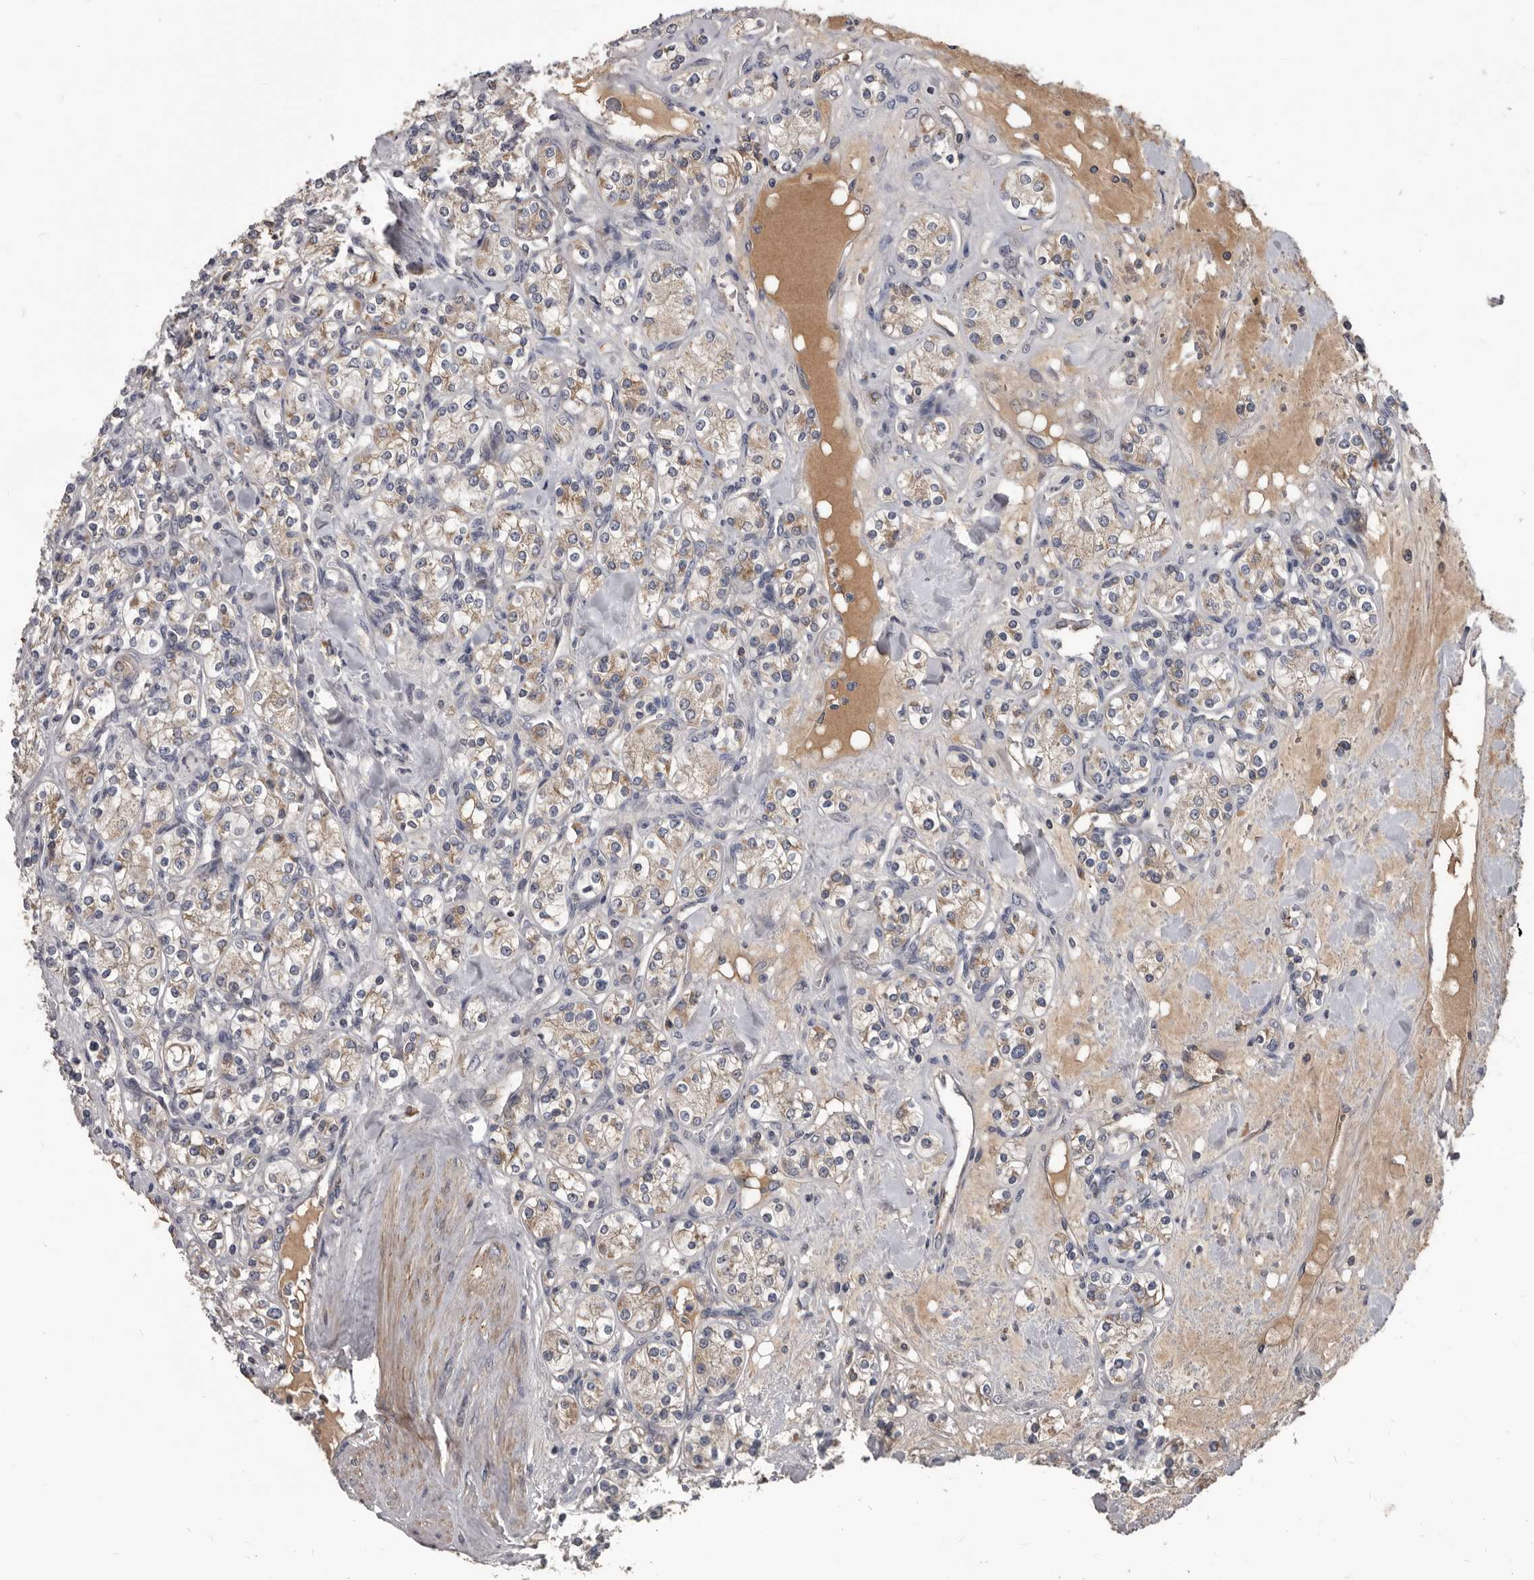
{"staining": {"intensity": "weak", "quantity": "25%-75%", "location": "cytoplasmic/membranous"}, "tissue": "renal cancer", "cell_type": "Tumor cells", "image_type": "cancer", "snomed": [{"axis": "morphology", "description": "Adenocarcinoma, NOS"}, {"axis": "topography", "description": "Kidney"}], "caption": "Immunohistochemical staining of human renal cancer demonstrates weak cytoplasmic/membranous protein staining in approximately 25%-75% of tumor cells.", "gene": "ALDH5A1", "patient": {"sex": "male", "age": 77}}